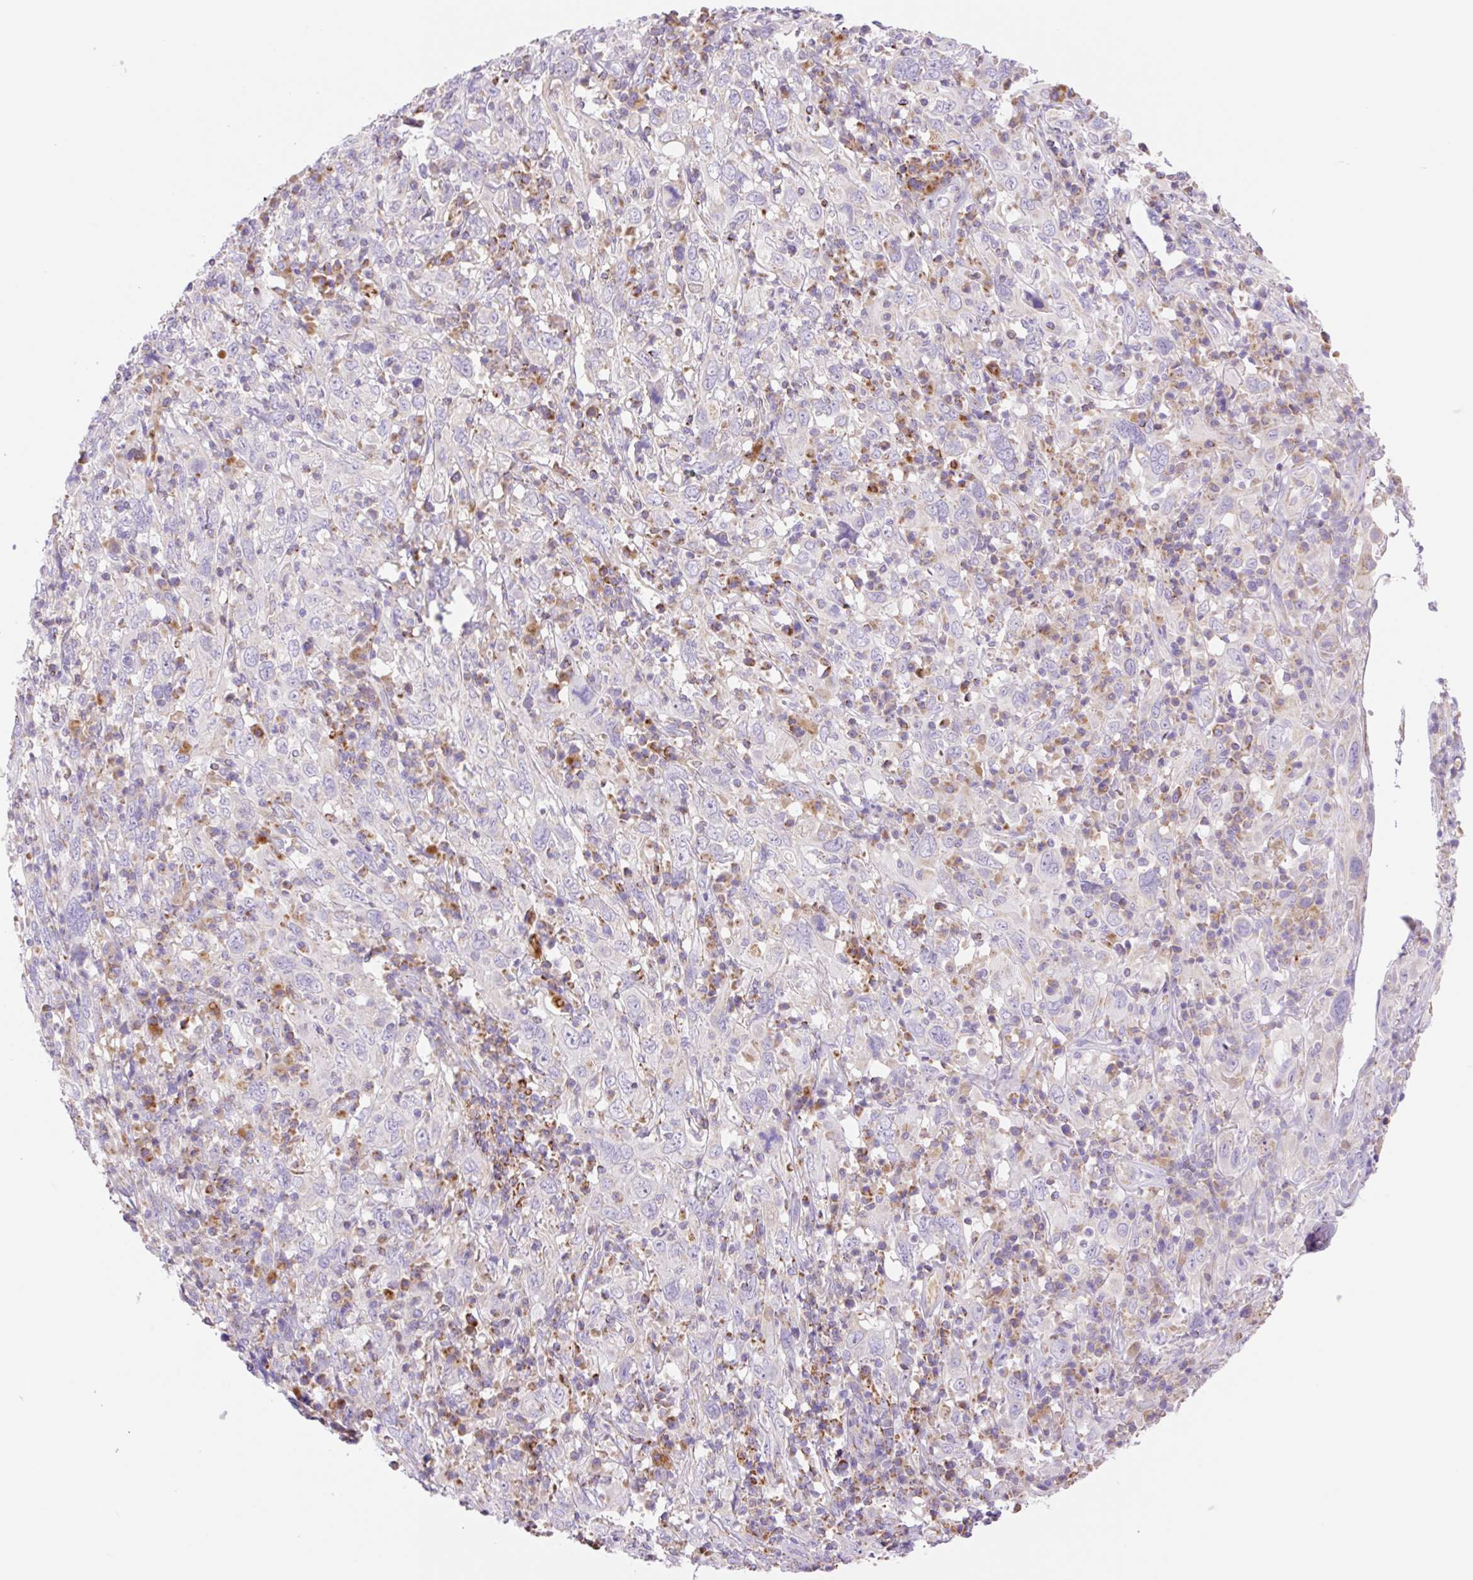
{"staining": {"intensity": "negative", "quantity": "none", "location": "none"}, "tissue": "cervical cancer", "cell_type": "Tumor cells", "image_type": "cancer", "snomed": [{"axis": "morphology", "description": "Squamous cell carcinoma, NOS"}, {"axis": "topography", "description": "Cervix"}], "caption": "Immunohistochemistry (IHC) of human squamous cell carcinoma (cervical) demonstrates no expression in tumor cells.", "gene": "ETNK2", "patient": {"sex": "female", "age": 46}}